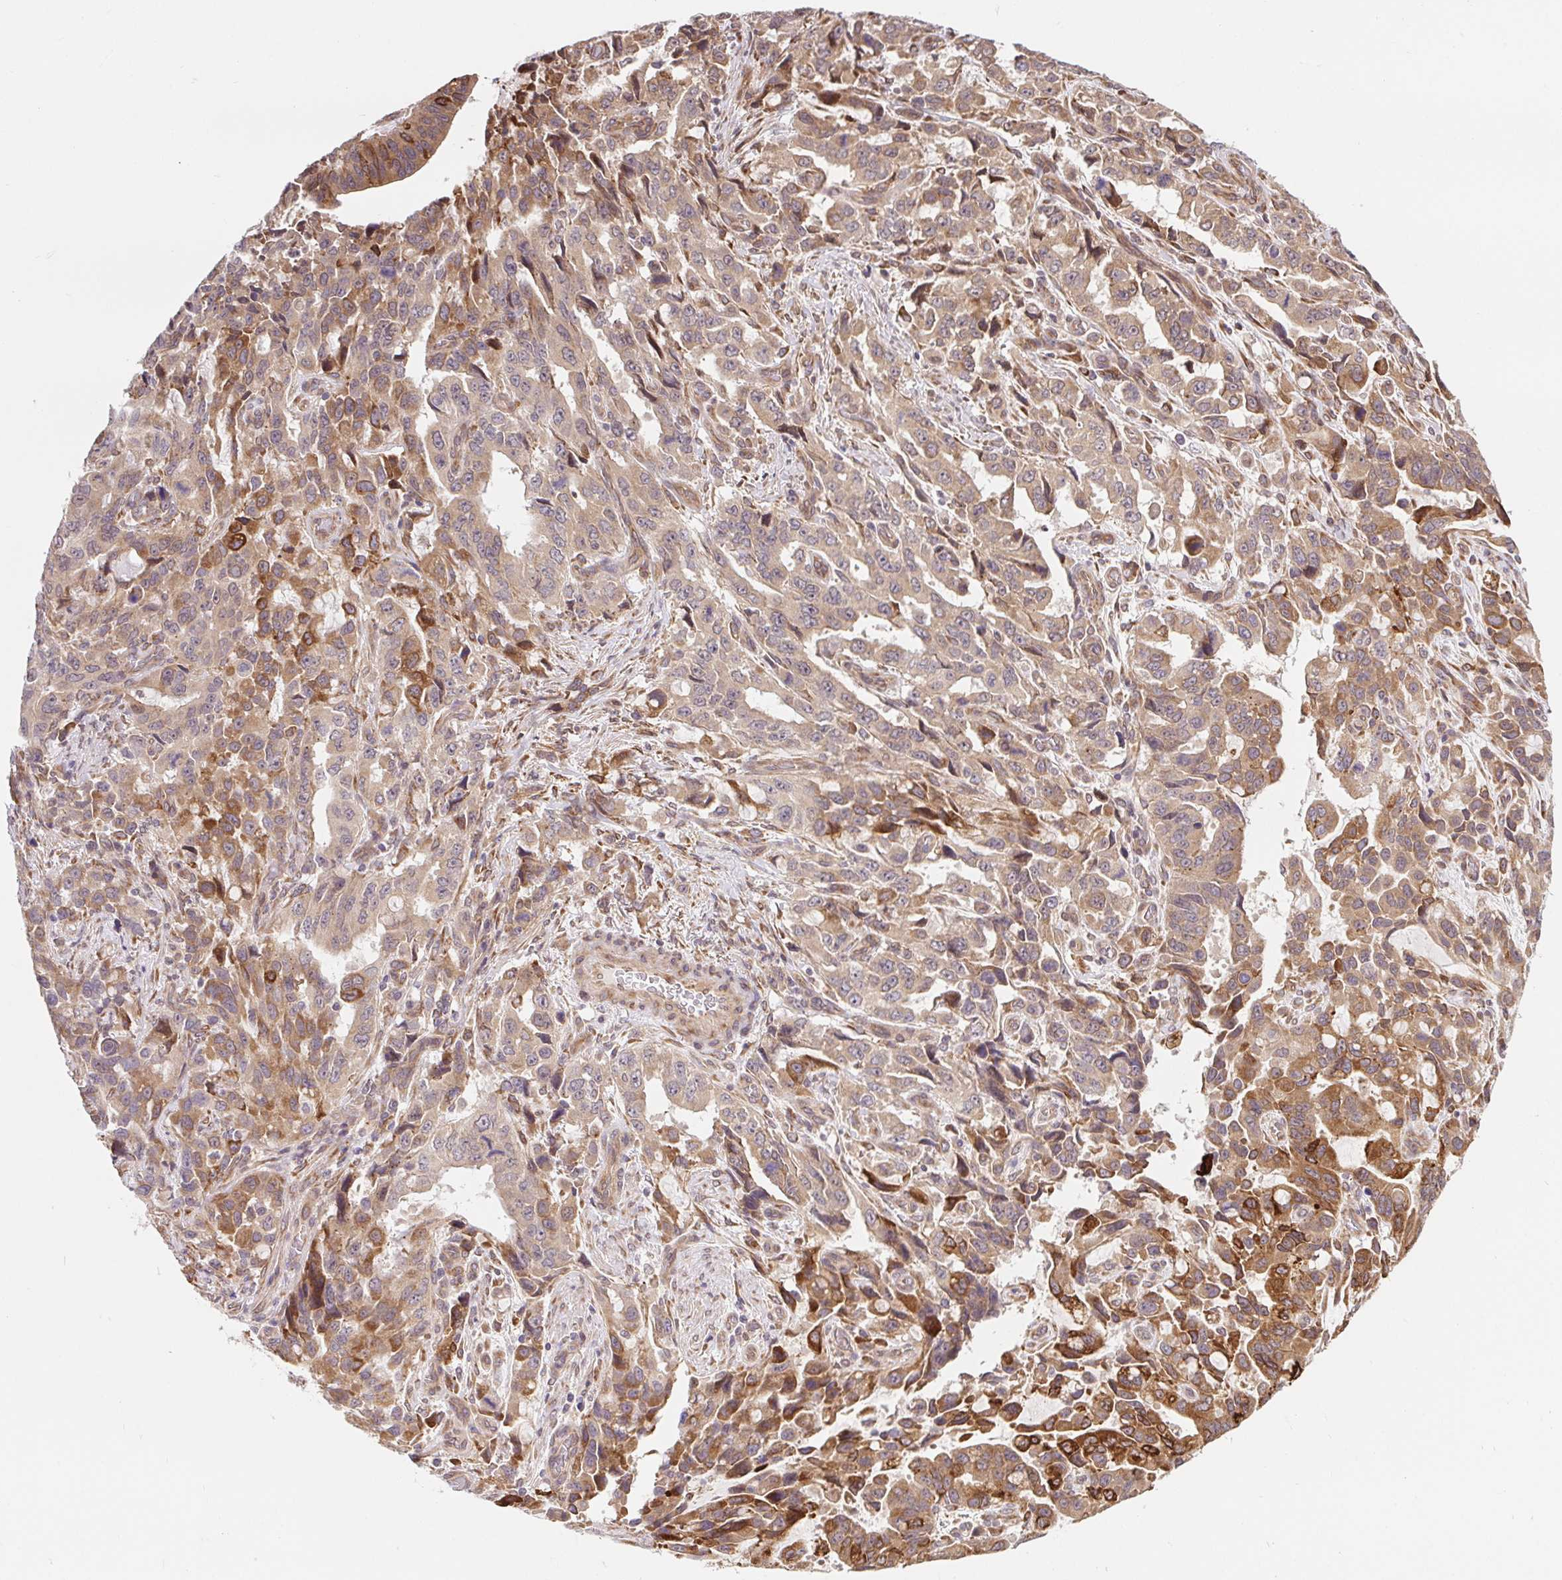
{"staining": {"intensity": "moderate", "quantity": ">75%", "location": "cytoplasmic/membranous"}, "tissue": "stomach cancer", "cell_type": "Tumor cells", "image_type": "cancer", "snomed": [{"axis": "morphology", "description": "Adenocarcinoma, NOS"}, {"axis": "topography", "description": "Stomach, upper"}], "caption": "Immunohistochemical staining of human stomach cancer (adenocarcinoma) displays medium levels of moderate cytoplasmic/membranous protein expression in about >75% of tumor cells. (DAB (3,3'-diaminobenzidine) IHC, brown staining for protein, blue staining for nuclei).", "gene": "LYPD5", "patient": {"sex": "male", "age": 85}}